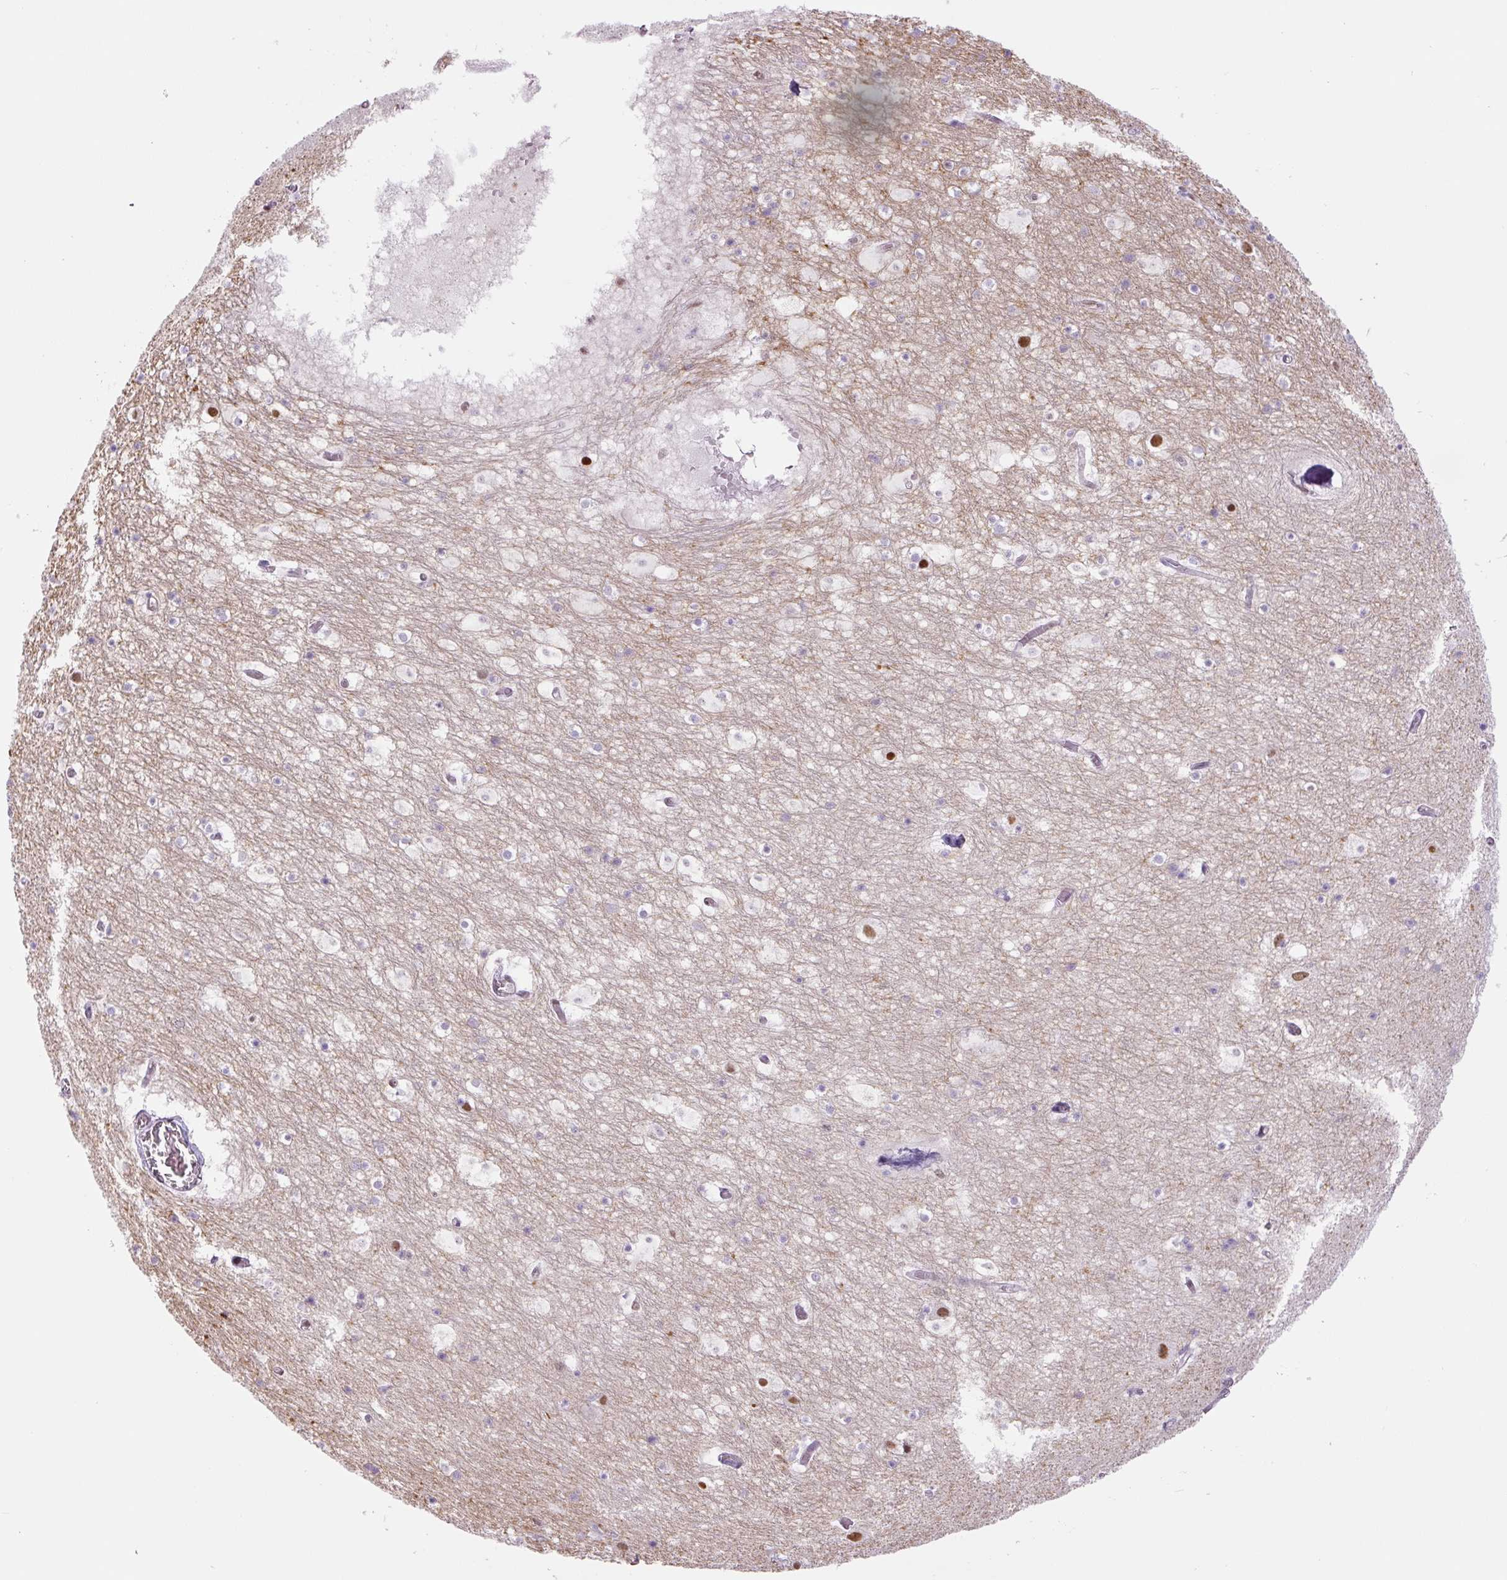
{"staining": {"intensity": "moderate", "quantity": "<25%", "location": "nuclear"}, "tissue": "hippocampus", "cell_type": "Glial cells", "image_type": "normal", "snomed": [{"axis": "morphology", "description": "Normal tissue, NOS"}, {"axis": "topography", "description": "Hippocampus"}], "caption": "Hippocampus was stained to show a protein in brown. There is low levels of moderate nuclear positivity in approximately <25% of glial cells. (Stains: DAB (3,3'-diaminobenzidine) in brown, nuclei in blue, Microscopy: brightfield microscopy at high magnification).", "gene": "TCFL5", "patient": {"sex": "female", "age": 52}}